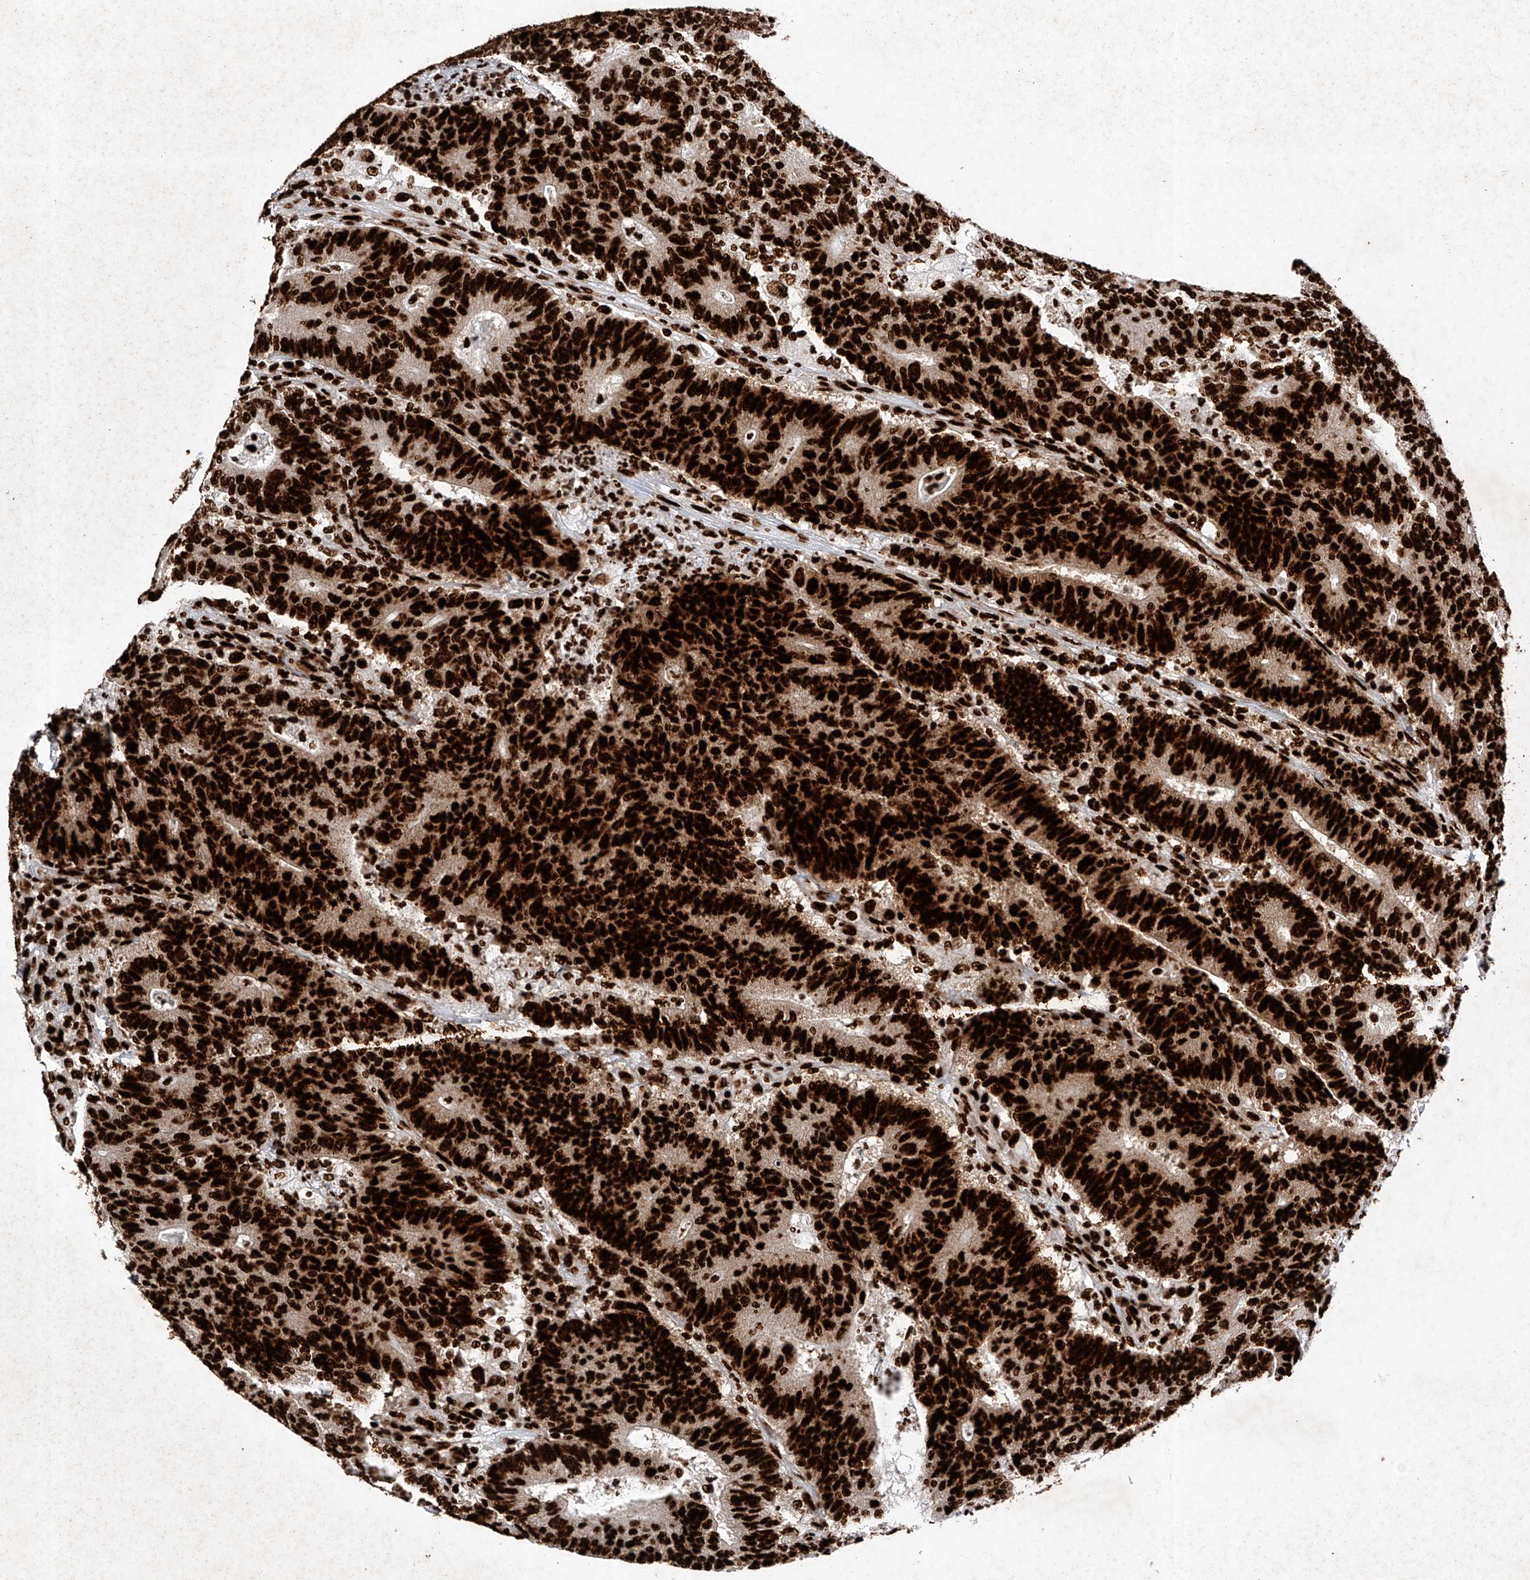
{"staining": {"intensity": "strong", "quantity": ">75%", "location": "nuclear"}, "tissue": "colorectal cancer", "cell_type": "Tumor cells", "image_type": "cancer", "snomed": [{"axis": "morphology", "description": "Normal tissue, NOS"}, {"axis": "morphology", "description": "Adenocarcinoma, NOS"}, {"axis": "topography", "description": "Colon"}], "caption": "IHC of adenocarcinoma (colorectal) exhibits high levels of strong nuclear staining in about >75% of tumor cells. (Stains: DAB (3,3'-diaminobenzidine) in brown, nuclei in blue, Microscopy: brightfield microscopy at high magnification).", "gene": "SRSF6", "patient": {"sex": "female", "age": 75}}